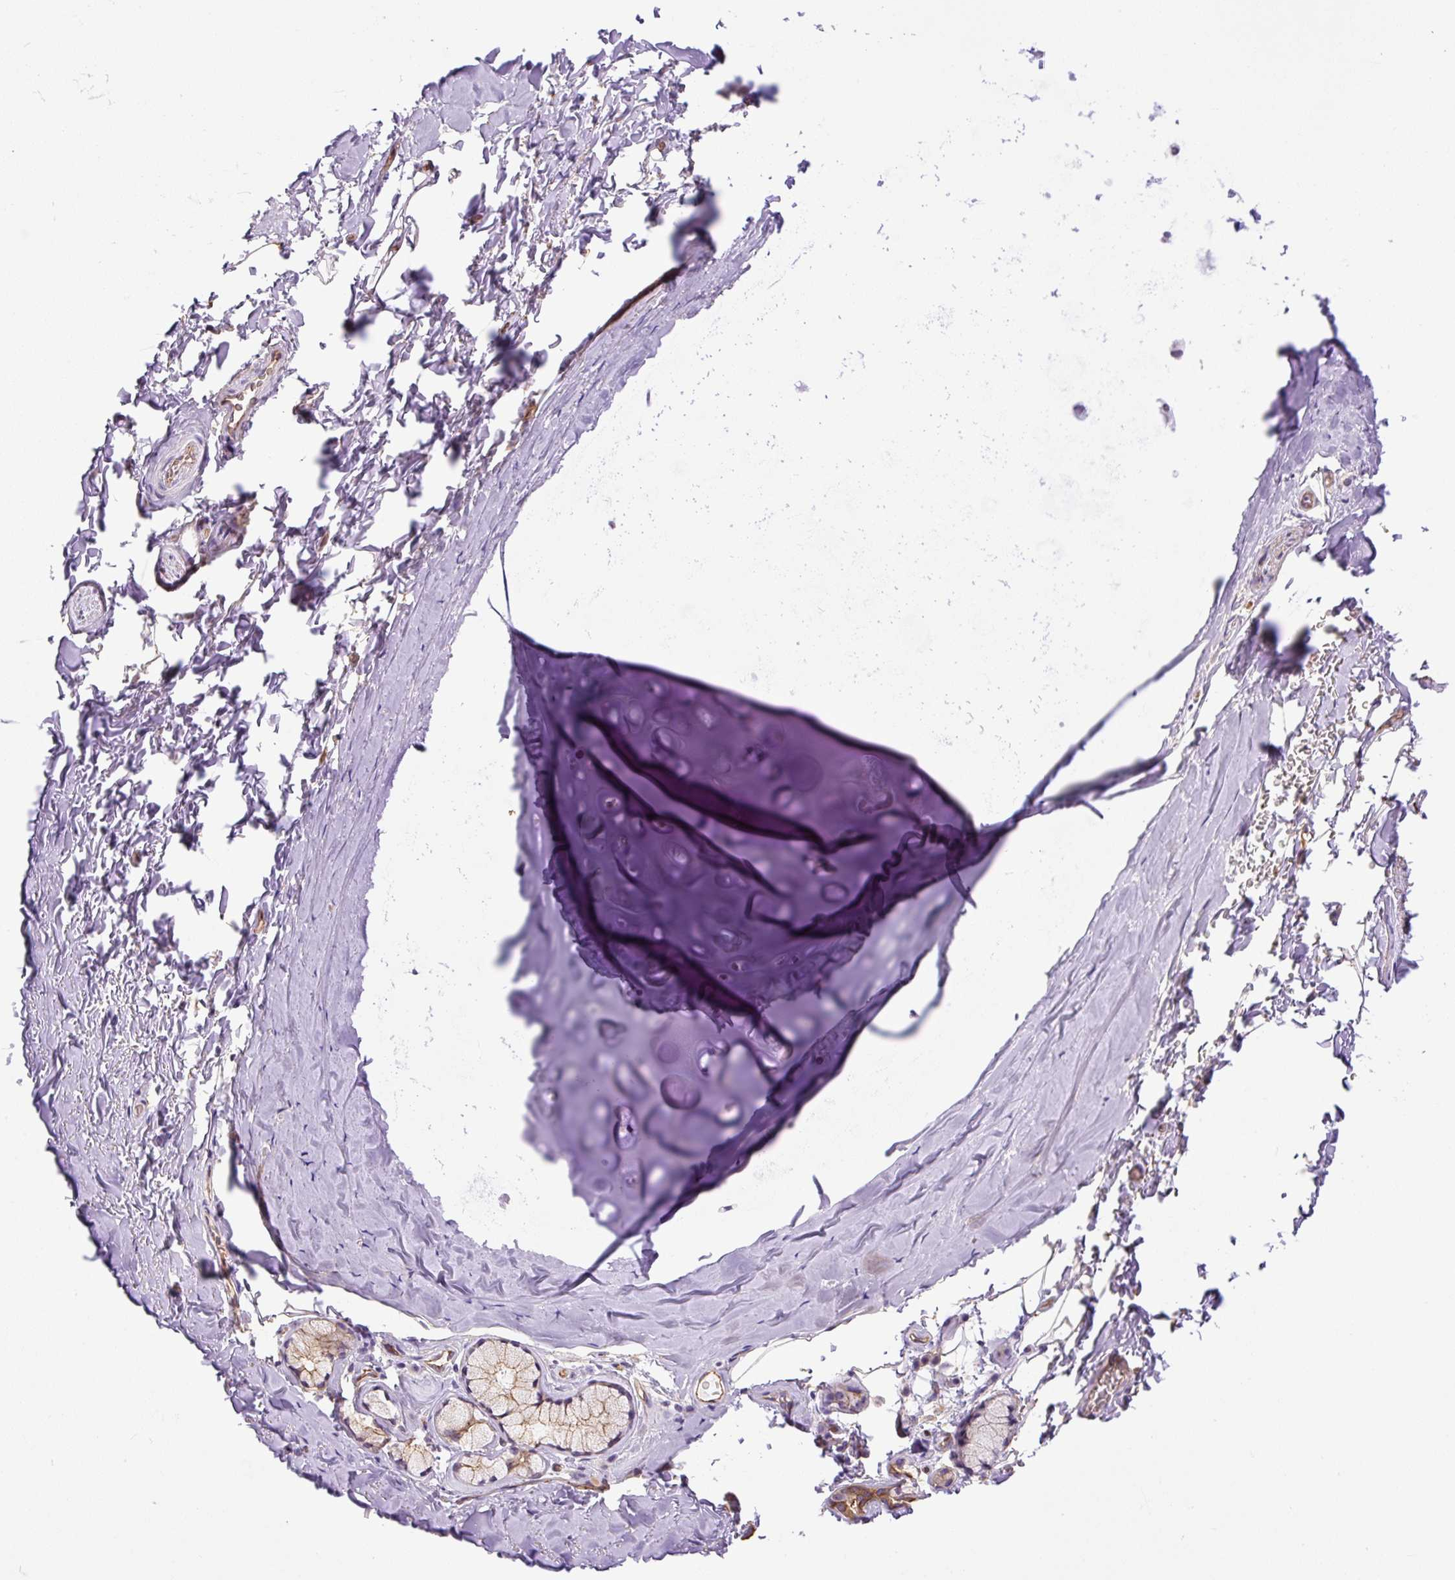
{"staining": {"intensity": "negative", "quantity": "none", "location": "none"}, "tissue": "adipose tissue", "cell_type": "Adipocytes", "image_type": "normal", "snomed": [{"axis": "morphology", "description": "Normal tissue, NOS"}, {"axis": "topography", "description": "Cartilage tissue"}, {"axis": "topography", "description": "Bronchus"}, {"axis": "topography", "description": "Peripheral nerve tissue"}], "caption": "A high-resolution histopathology image shows IHC staining of benign adipose tissue, which shows no significant expression in adipocytes. (DAB (3,3'-diaminobenzidine) immunohistochemistry, high magnification).", "gene": "MYO5C", "patient": {"sex": "male", "age": 67}}